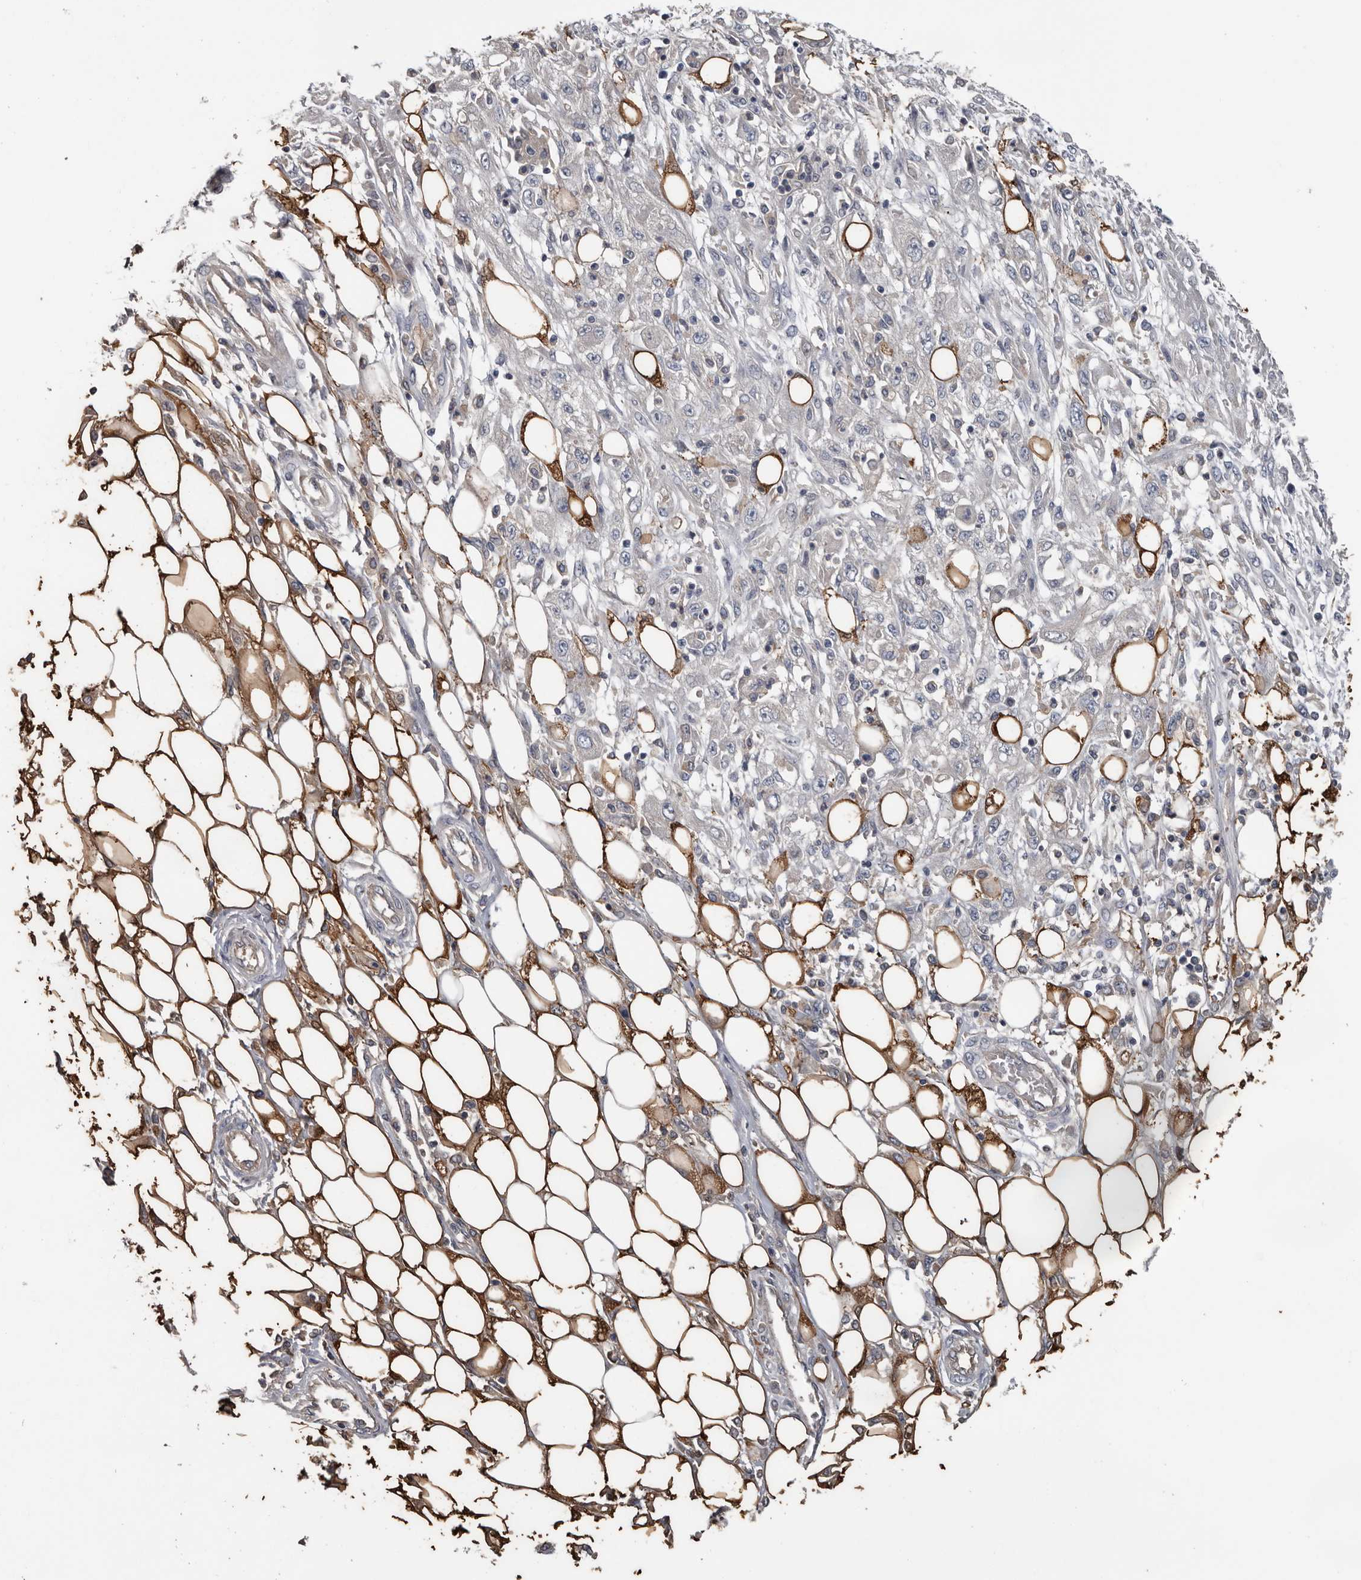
{"staining": {"intensity": "negative", "quantity": "none", "location": "none"}, "tissue": "skin cancer", "cell_type": "Tumor cells", "image_type": "cancer", "snomed": [{"axis": "morphology", "description": "Squamous cell carcinoma, NOS"}, {"axis": "morphology", "description": "Squamous cell carcinoma, metastatic, NOS"}, {"axis": "topography", "description": "Skin"}, {"axis": "topography", "description": "Lymph node"}], "caption": "IHC of human skin metastatic squamous cell carcinoma shows no staining in tumor cells.", "gene": "FABP7", "patient": {"sex": "male", "age": 75}}